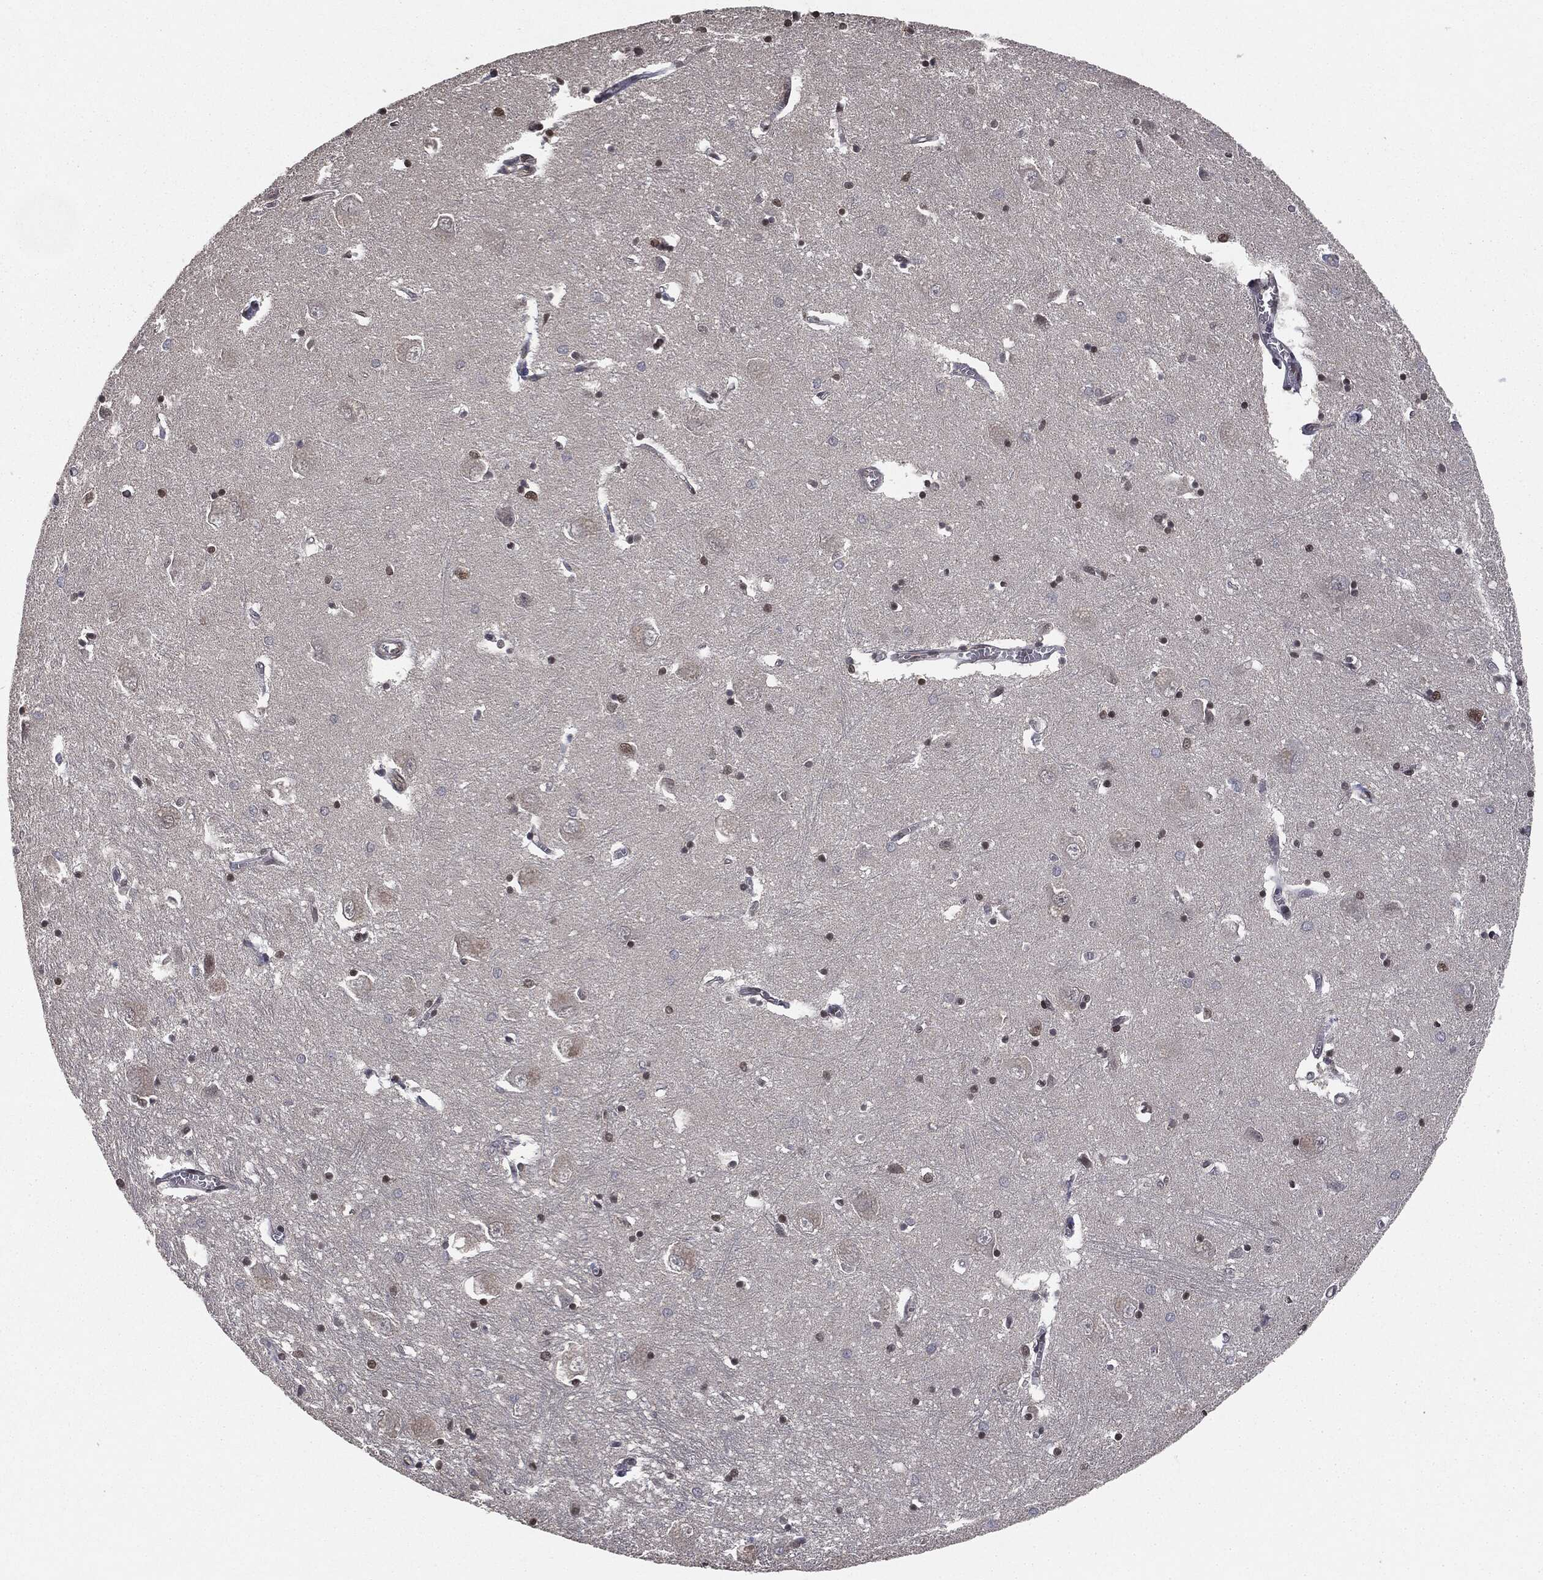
{"staining": {"intensity": "strong", "quantity": "<25%", "location": "nuclear"}, "tissue": "caudate", "cell_type": "Glial cells", "image_type": "normal", "snomed": [{"axis": "morphology", "description": "Normal tissue, NOS"}, {"axis": "topography", "description": "Lateral ventricle wall"}], "caption": "IHC micrograph of normal caudate stained for a protein (brown), which demonstrates medium levels of strong nuclear expression in about <25% of glial cells.", "gene": "TBC1D22A", "patient": {"sex": "male", "age": 54}}